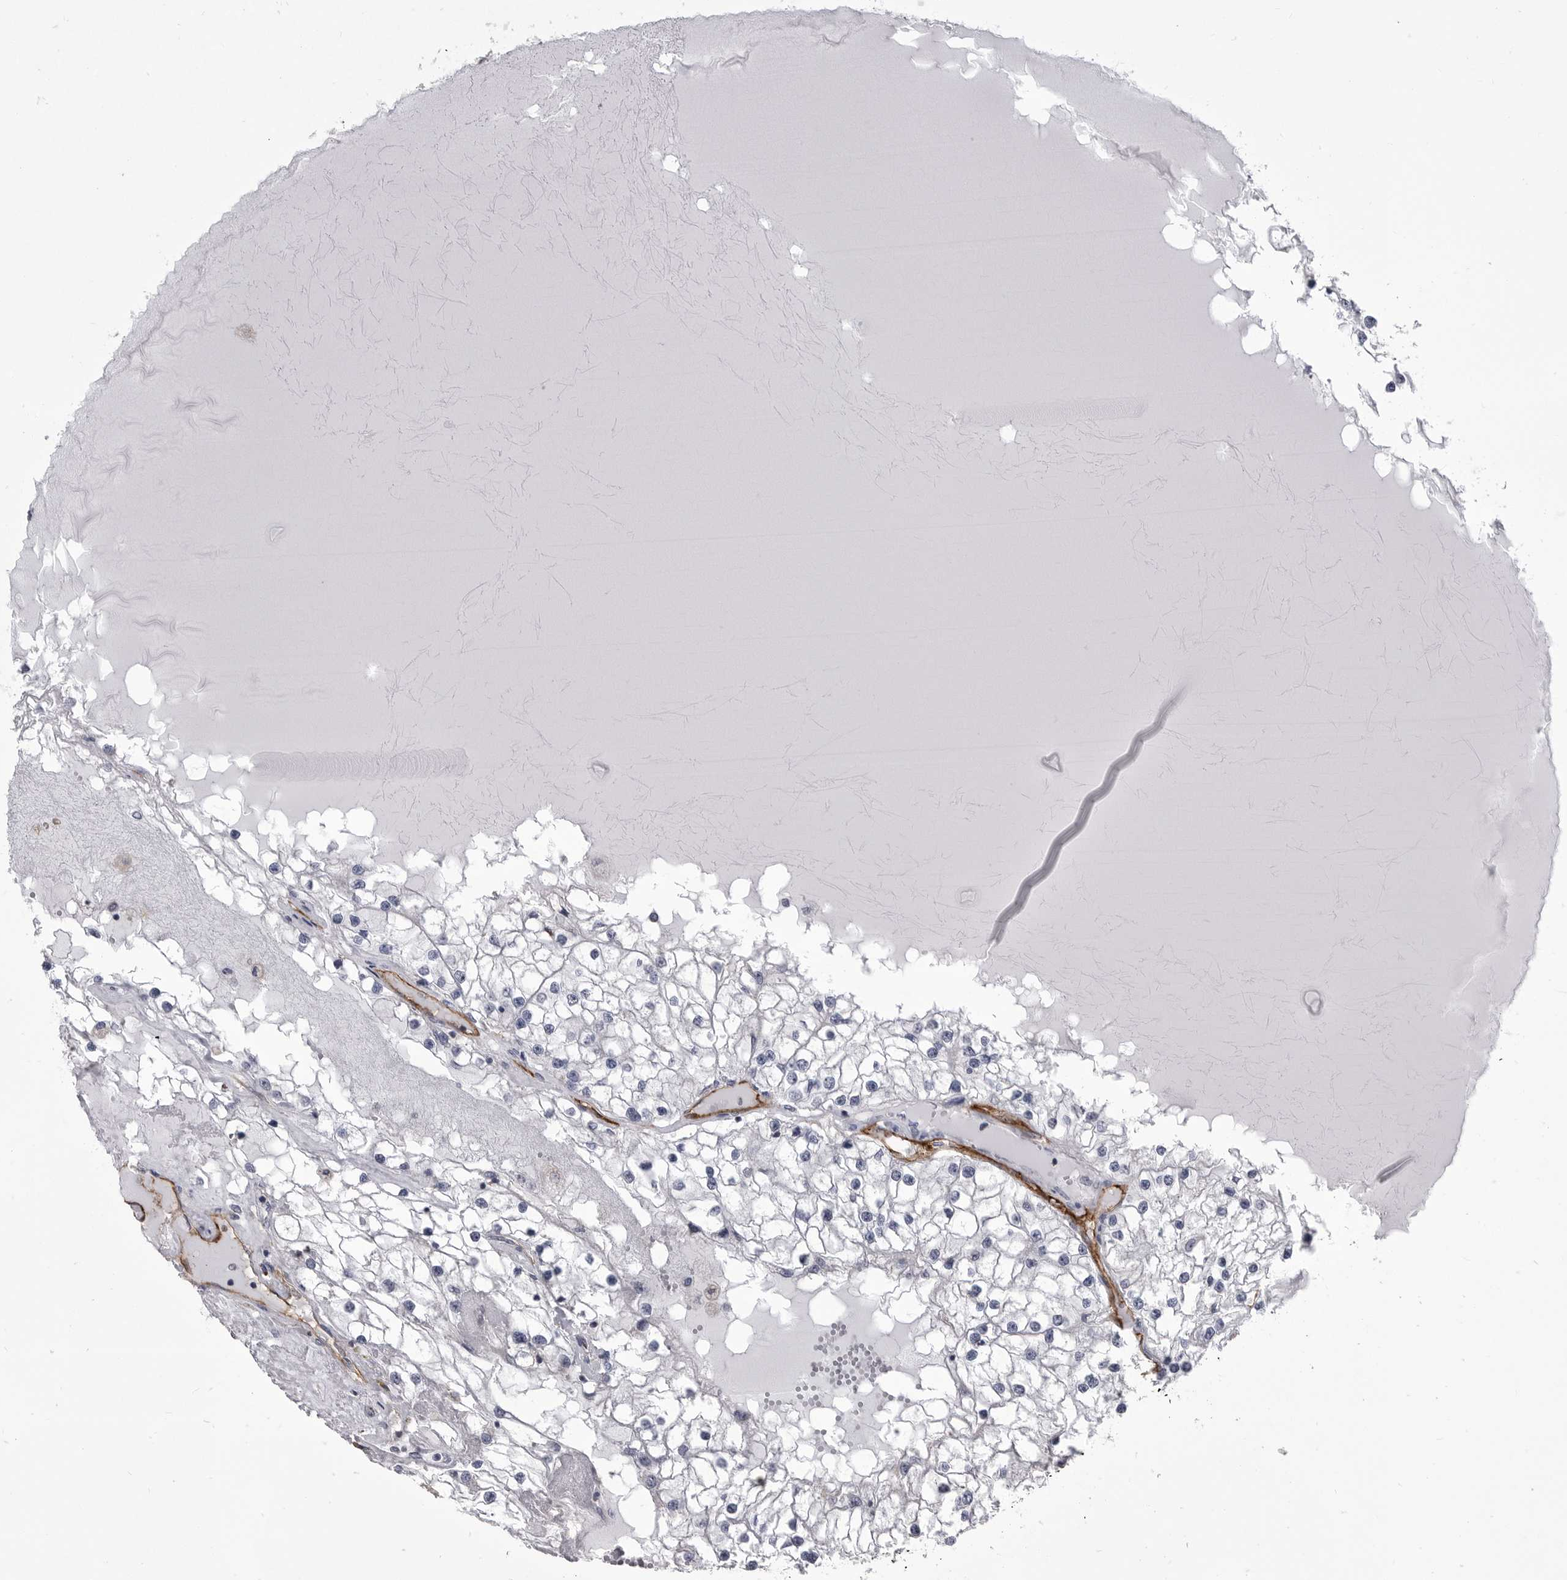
{"staining": {"intensity": "negative", "quantity": "none", "location": "none"}, "tissue": "renal cancer", "cell_type": "Tumor cells", "image_type": "cancer", "snomed": [{"axis": "morphology", "description": "Adenocarcinoma, NOS"}, {"axis": "topography", "description": "Kidney"}], "caption": "Renal cancer (adenocarcinoma) was stained to show a protein in brown. There is no significant staining in tumor cells. (Brightfield microscopy of DAB (3,3'-diaminobenzidine) IHC at high magnification).", "gene": "OPLAH", "patient": {"sex": "male", "age": 68}}